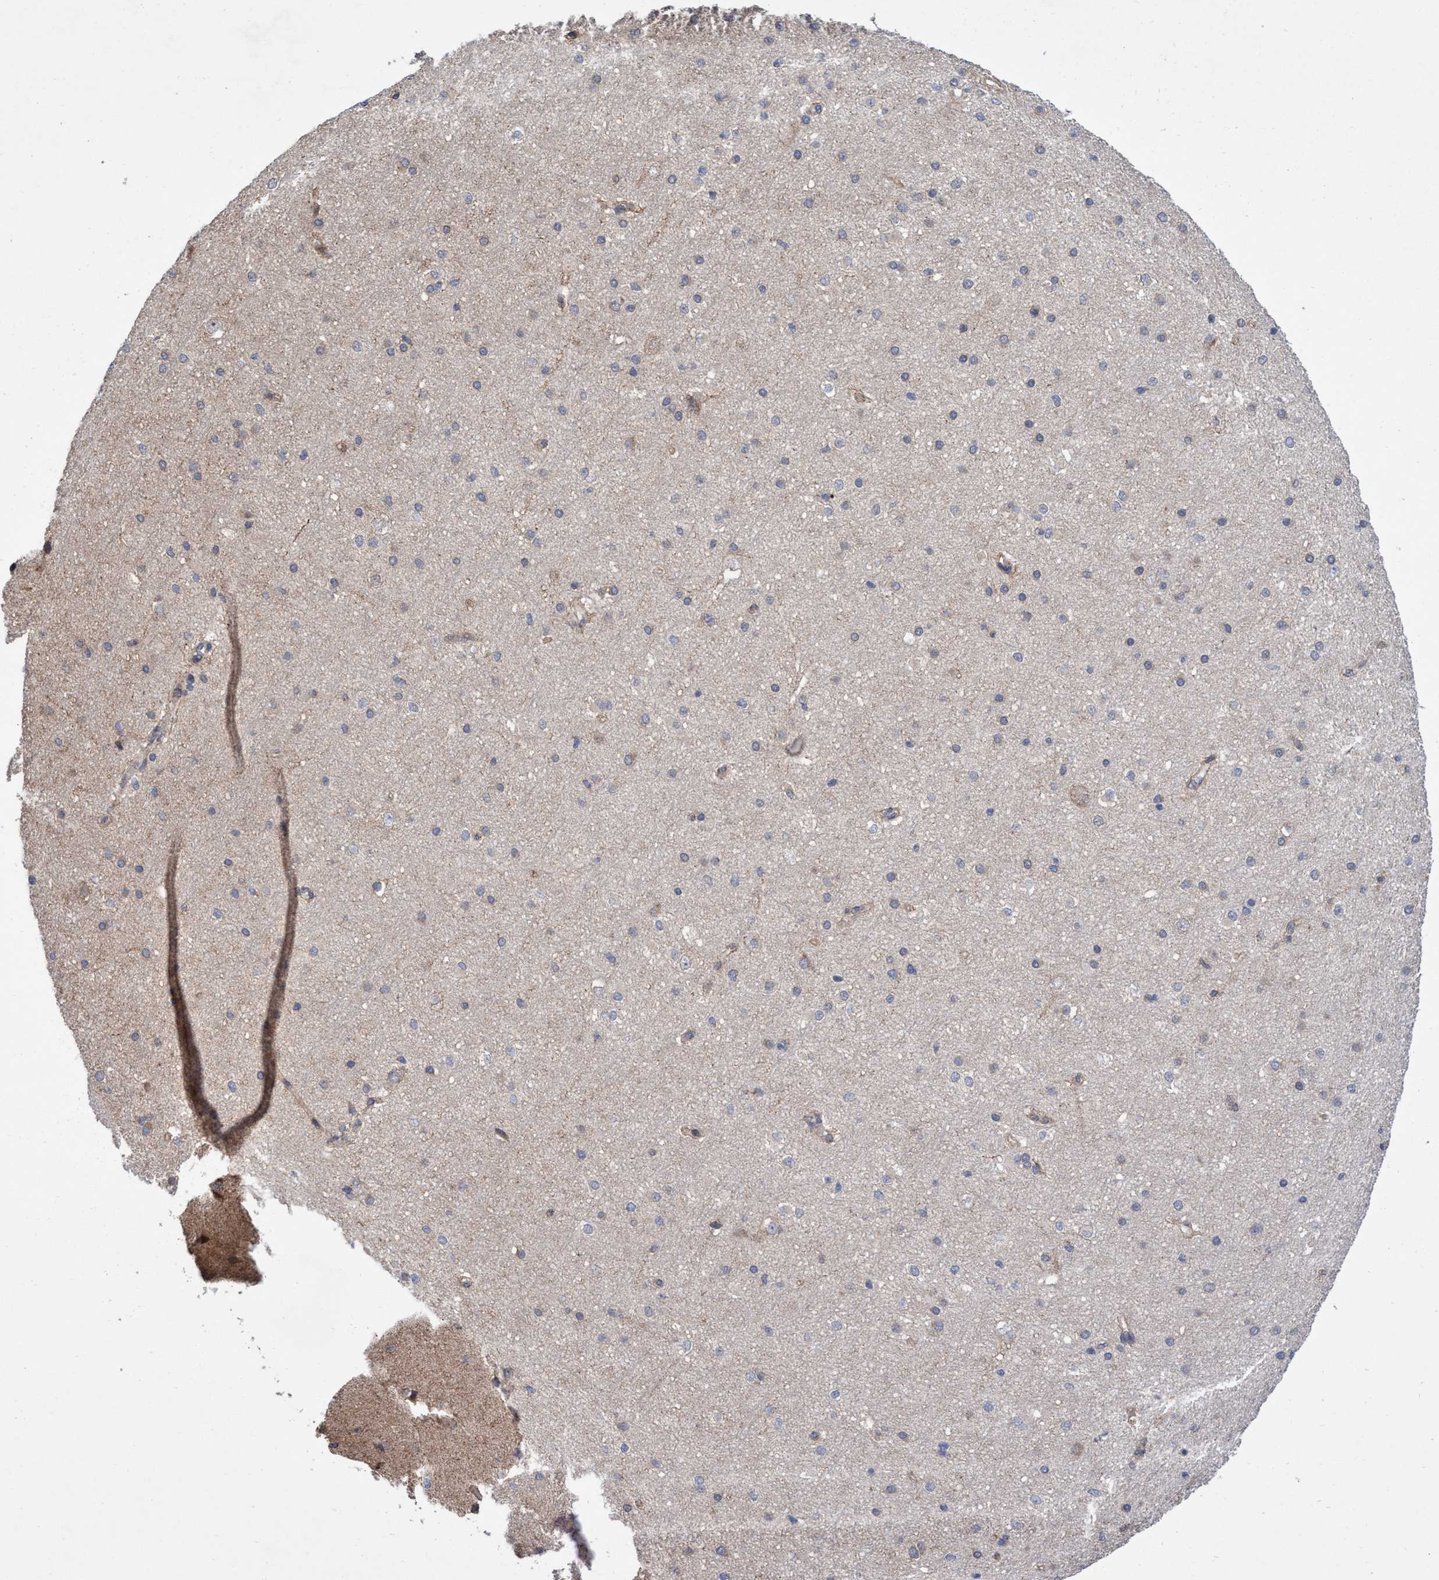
{"staining": {"intensity": "weak", "quantity": ">75%", "location": "cytoplasmic/membranous"}, "tissue": "cerebral cortex", "cell_type": "Endothelial cells", "image_type": "normal", "snomed": [{"axis": "morphology", "description": "Normal tissue, NOS"}, {"axis": "morphology", "description": "Developmental malformation"}, {"axis": "topography", "description": "Cerebral cortex"}], "caption": "Benign cerebral cortex demonstrates weak cytoplasmic/membranous expression in approximately >75% of endothelial cells The staining is performed using DAB (3,3'-diaminobenzidine) brown chromogen to label protein expression. The nuclei are counter-stained blue using hematoxylin..", "gene": "P2RY14", "patient": {"sex": "female", "age": 30}}